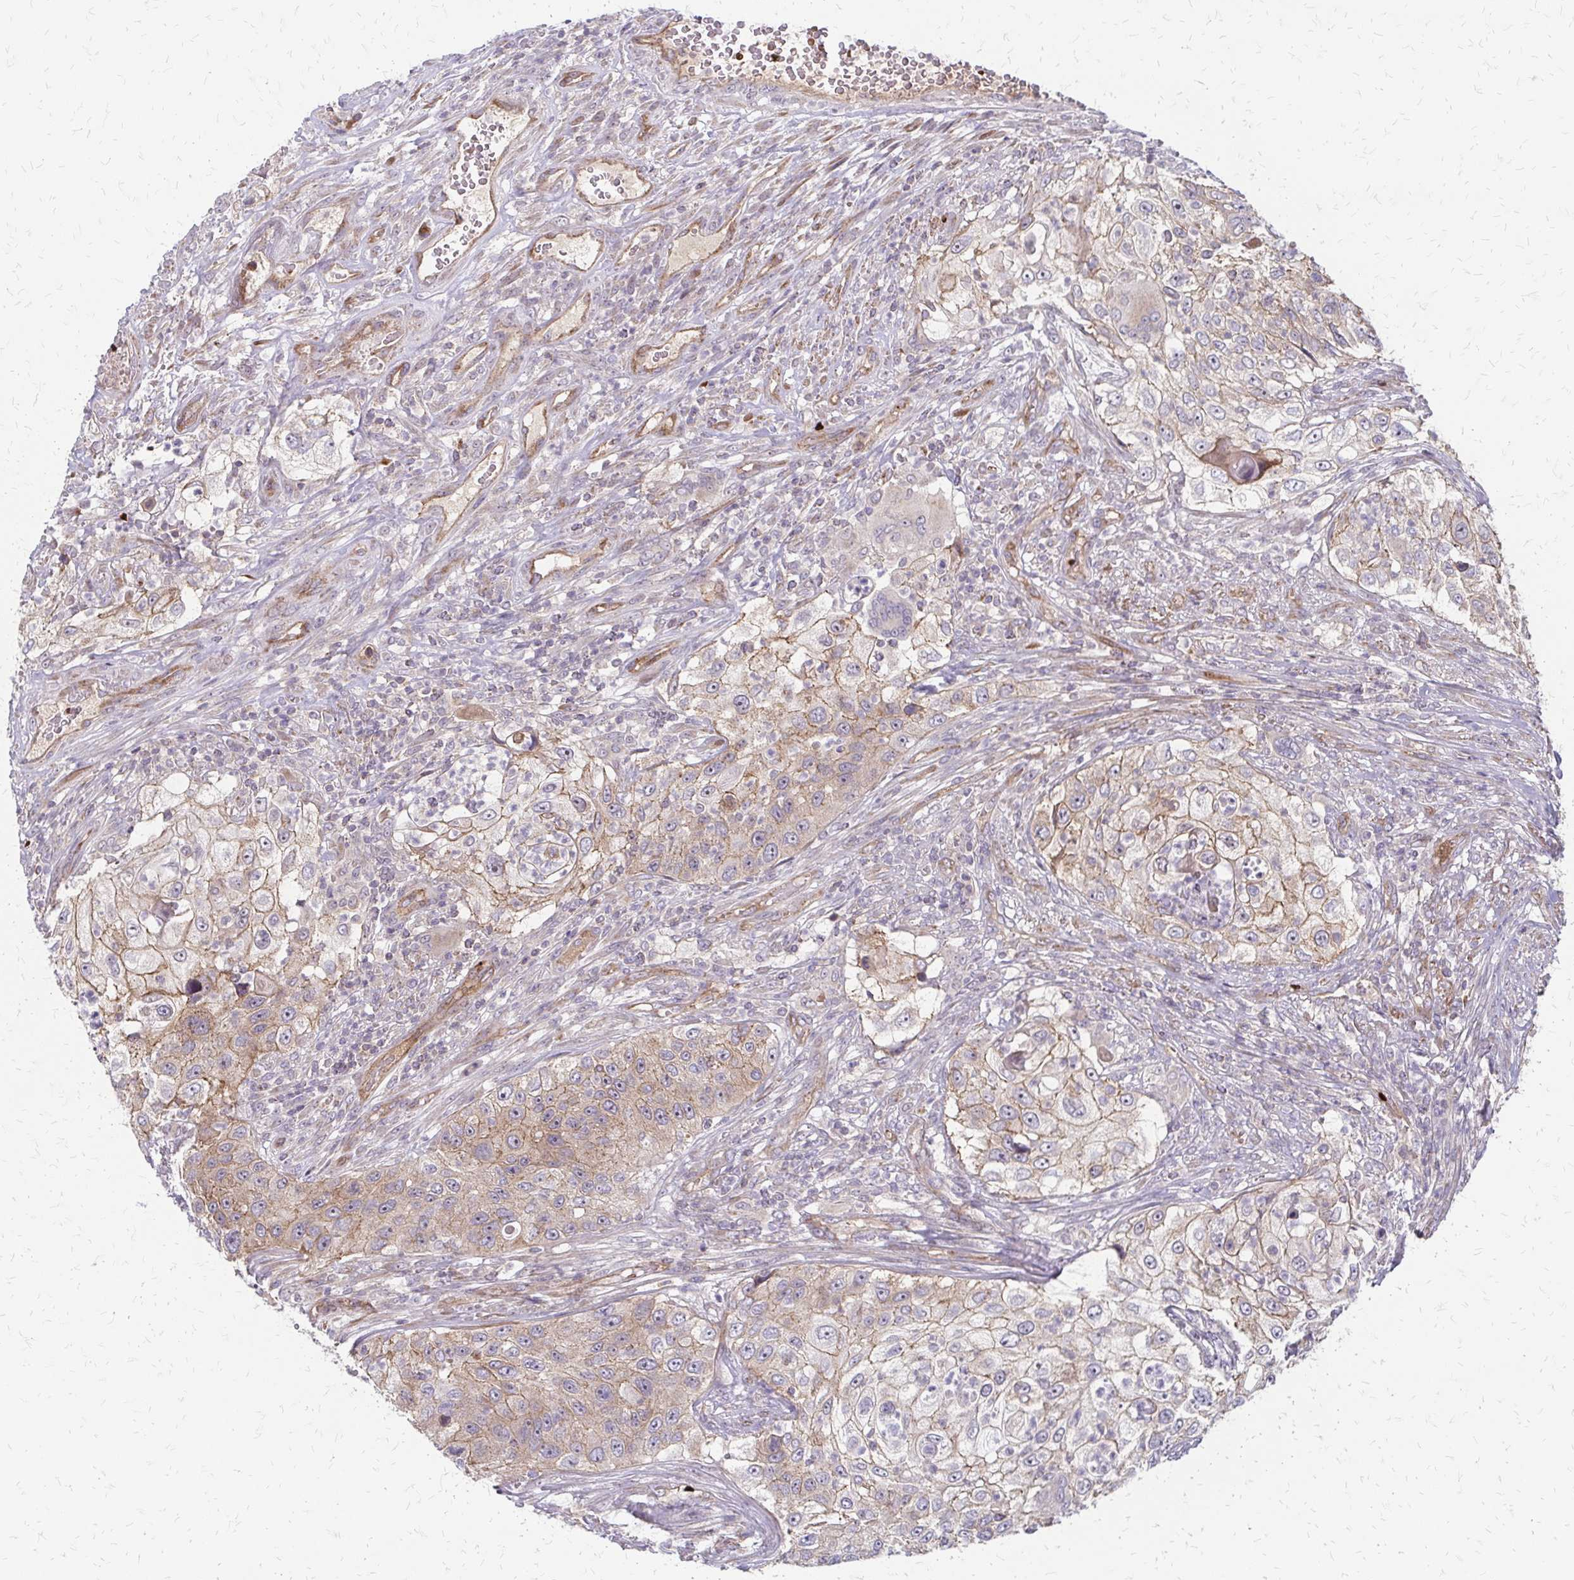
{"staining": {"intensity": "weak", "quantity": "25%-75%", "location": "cytoplasmic/membranous"}, "tissue": "urothelial cancer", "cell_type": "Tumor cells", "image_type": "cancer", "snomed": [{"axis": "morphology", "description": "Urothelial carcinoma, High grade"}, {"axis": "topography", "description": "Urinary bladder"}], "caption": "High-grade urothelial carcinoma was stained to show a protein in brown. There is low levels of weak cytoplasmic/membranous staining in about 25%-75% of tumor cells. (DAB (3,3'-diaminobenzidine) IHC, brown staining for protein, blue staining for nuclei).", "gene": "ZNF383", "patient": {"sex": "female", "age": 60}}